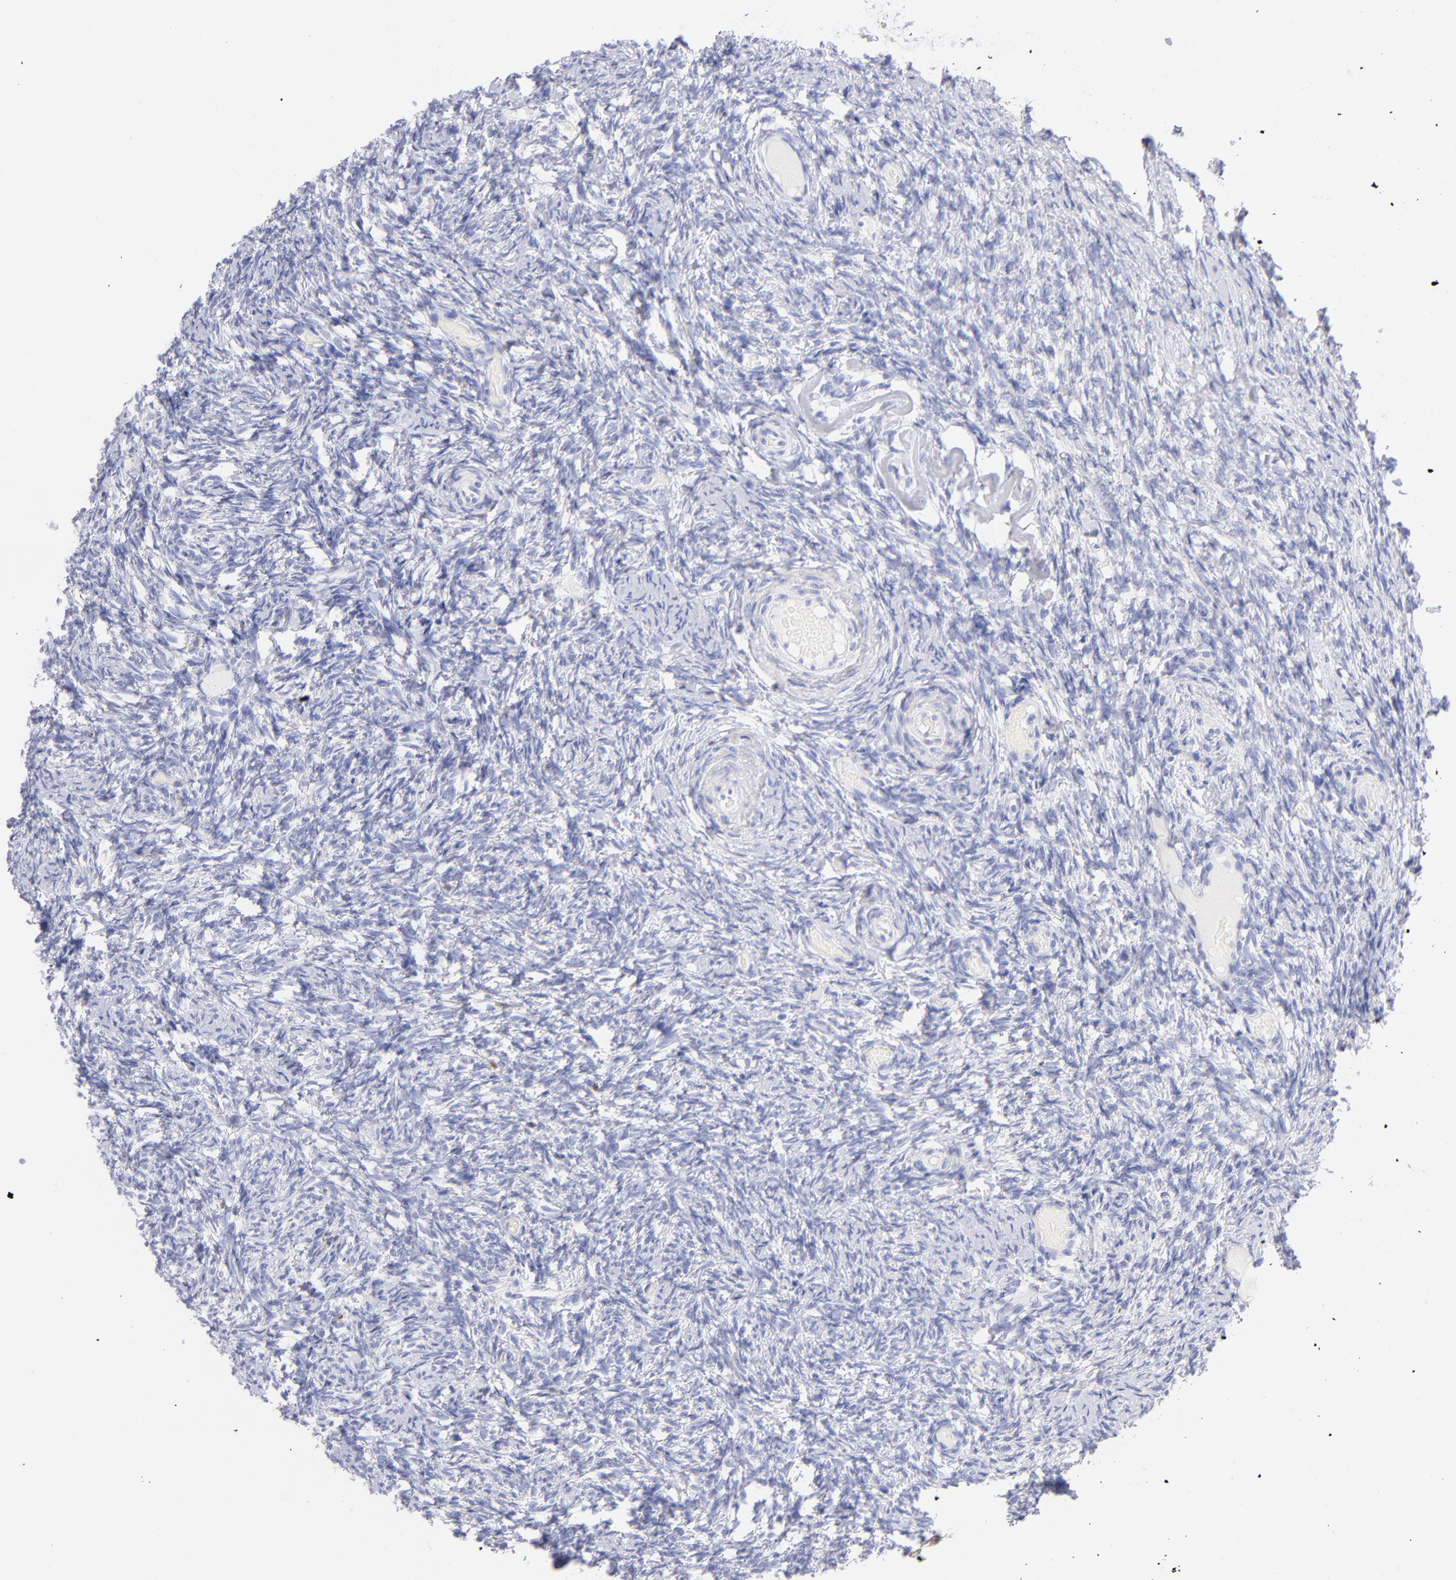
{"staining": {"intensity": "negative", "quantity": "none", "location": "none"}, "tissue": "ovary", "cell_type": "Ovarian stroma cells", "image_type": "normal", "snomed": [{"axis": "morphology", "description": "Normal tissue, NOS"}, {"axis": "topography", "description": "Ovary"}], "caption": "Unremarkable ovary was stained to show a protein in brown. There is no significant staining in ovarian stroma cells. Brightfield microscopy of IHC stained with DAB (brown) and hematoxylin (blue), captured at high magnification.", "gene": "SCGN", "patient": {"sex": "female", "age": 60}}